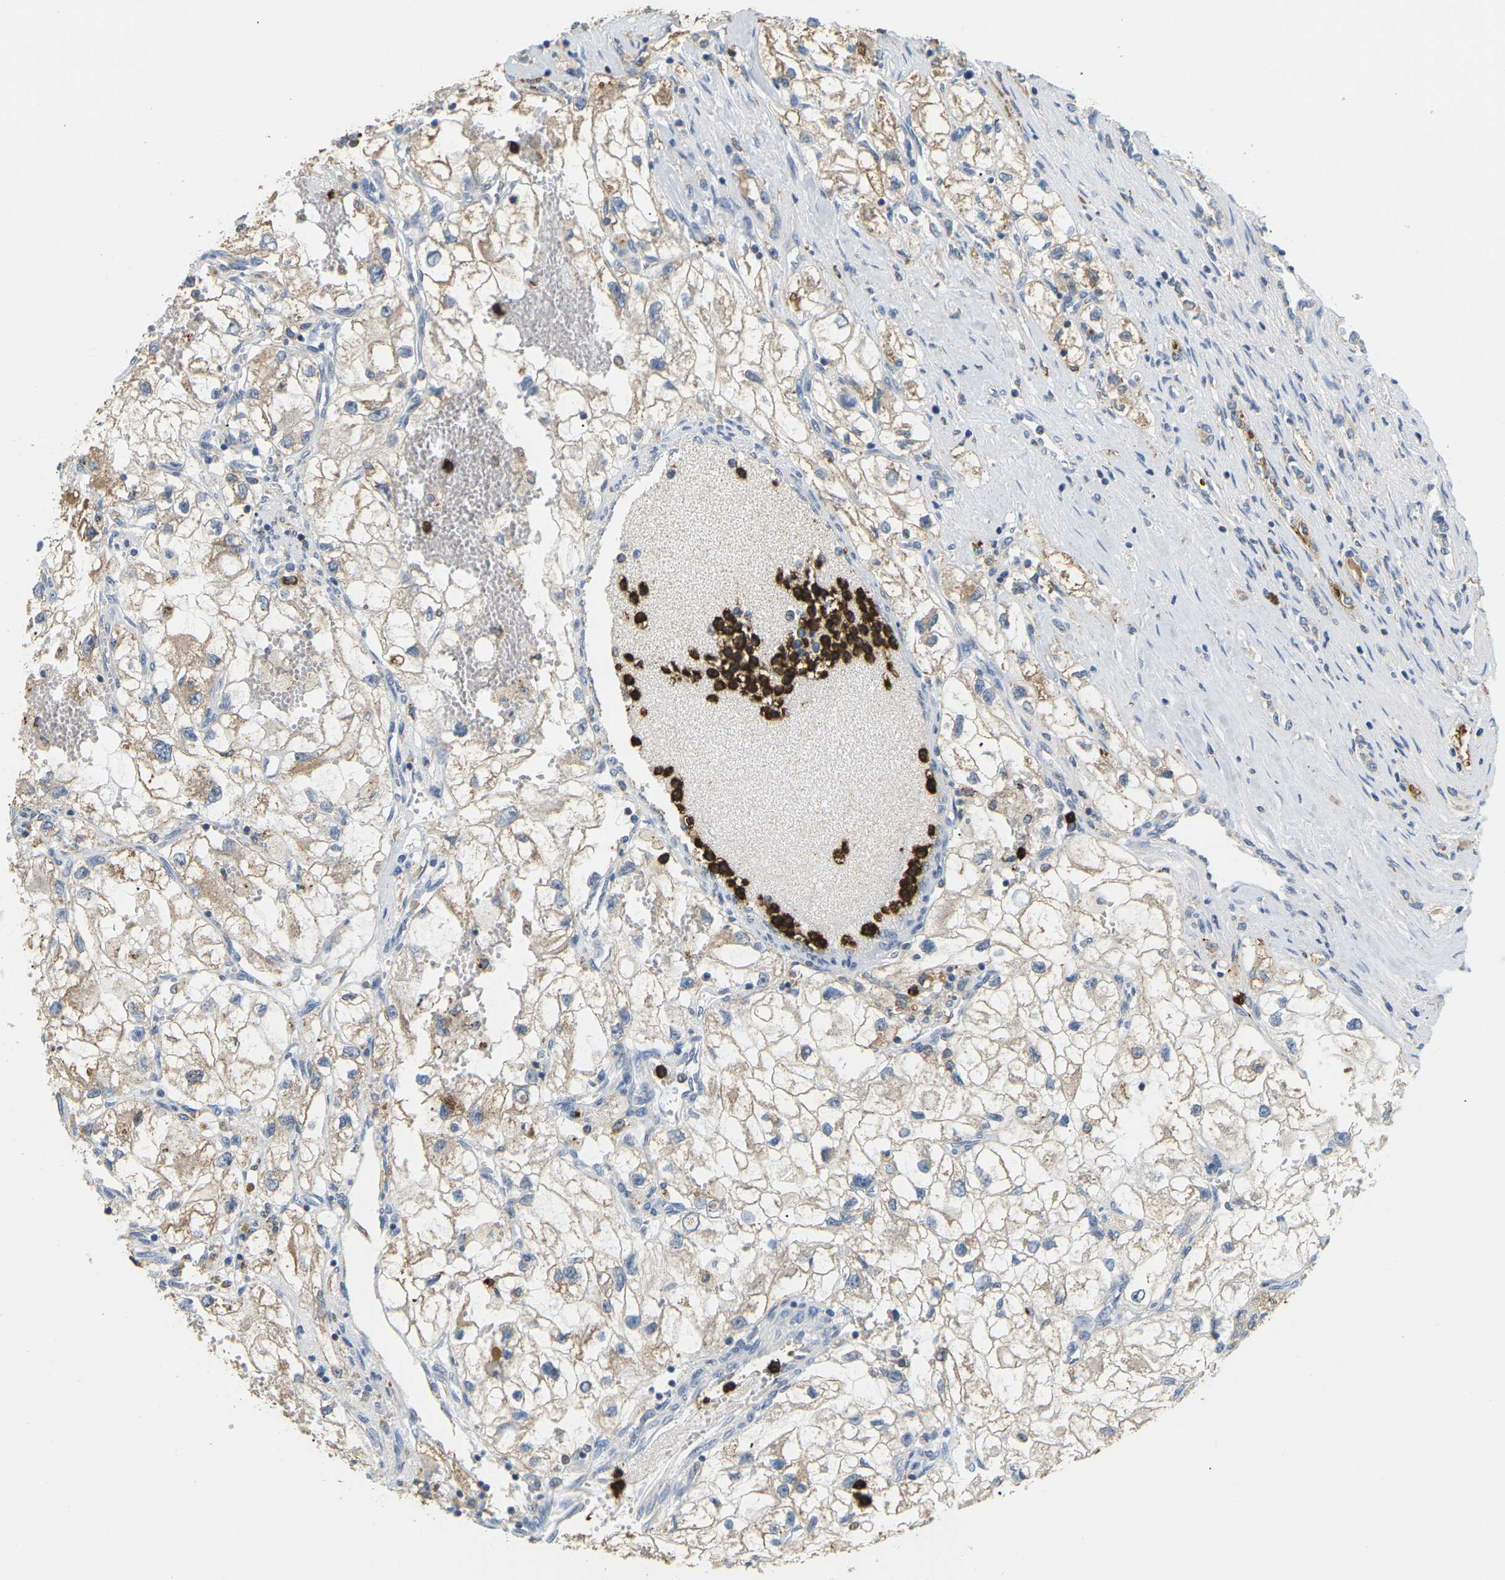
{"staining": {"intensity": "weak", "quantity": ">75%", "location": "cytoplasmic/membranous"}, "tissue": "renal cancer", "cell_type": "Tumor cells", "image_type": "cancer", "snomed": [{"axis": "morphology", "description": "Adenocarcinoma, NOS"}, {"axis": "topography", "description": "Kidney"}], "caption": "A histopathology image of human renal adenocarcinoma stained for a protein displays weak cytoplasmic/membranous brown staining in tumor cells. Immunohistochemistry stains the protein of interest in brown and the nuclei are stained blue.", "gene": "ADM", "patient": {"sex": "female", "age": 70}}